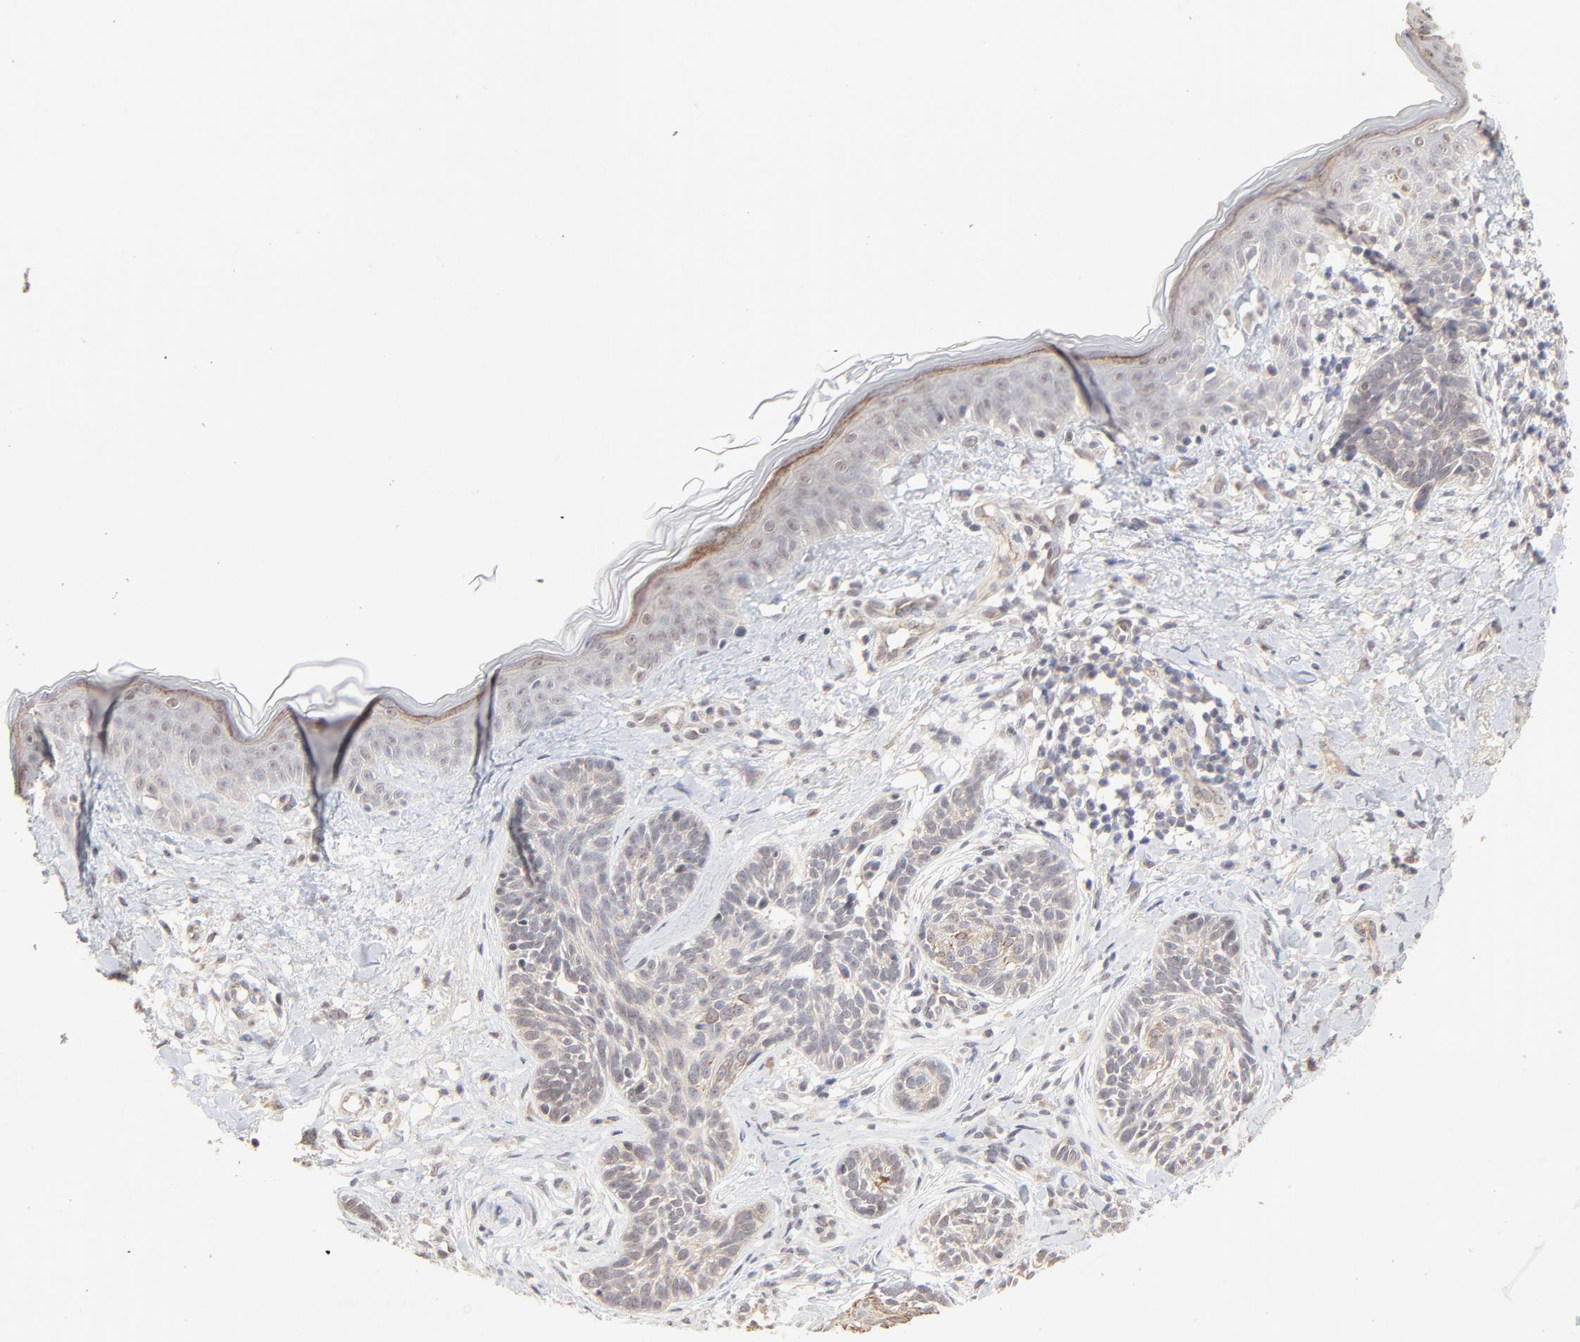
{"staining": {"intensity": "negative", "quantity": "none", "location": "none"}, "tissue": "skin cancer", "cell_type": "Tumor cells", "image_type": "cancer", "snomed": [{"axis": "morphology", "description": "Normal tissue, NOS"}, {"axis": "morphology", "description": "Basal cell carcinoma"}, {"axis": "topography", "description": "Skin"}], "caption": "Micrograph shows no protein staining in tumor cells of basal cell carcinoma (skin) tissue. (DAB immunohistochemistry with hematoxylin counter stain).", "gene": "FAM199X", "patient": {"sex": "male", "age": 63}}